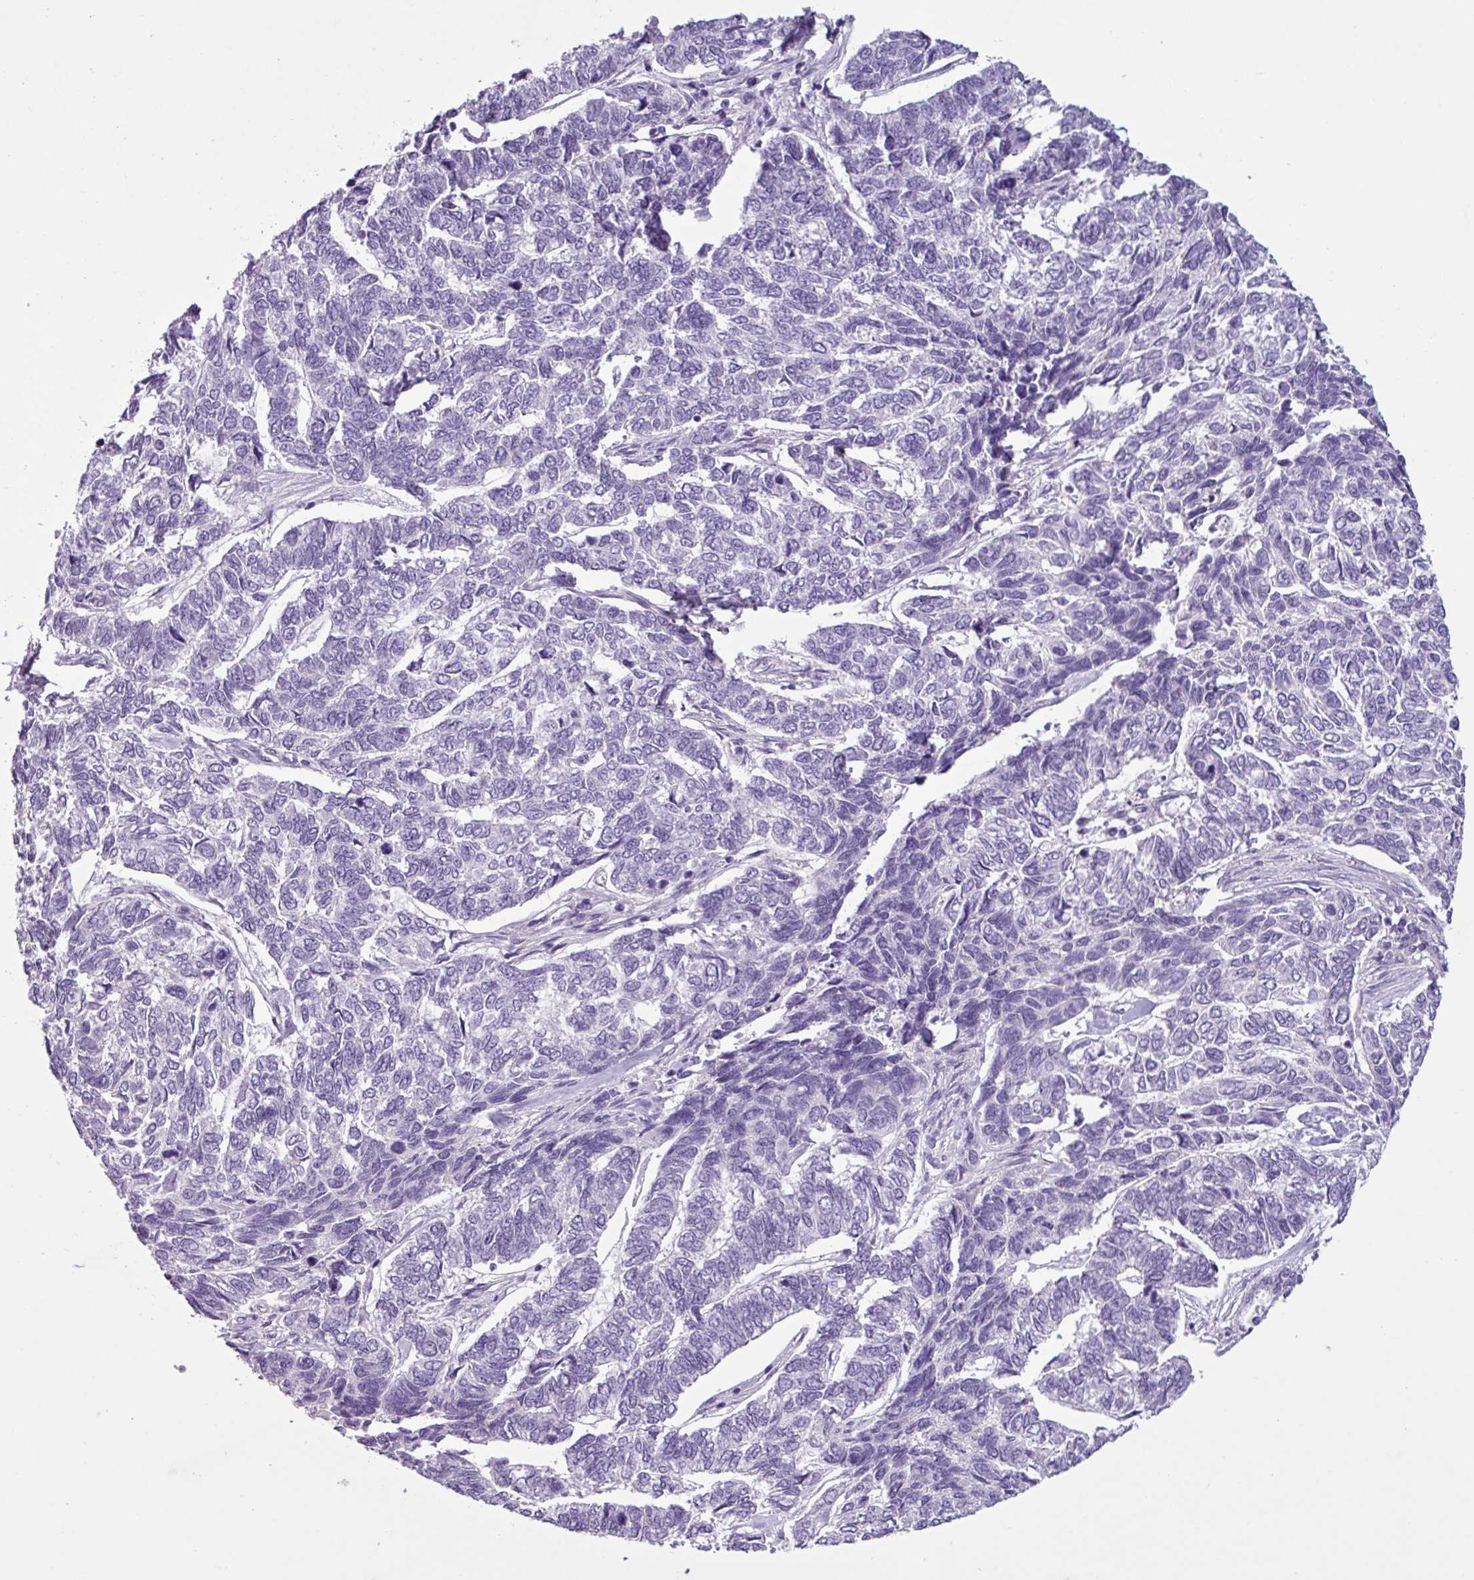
{"staining": {"intensity": "negative", "quantity": "none", "location": "none"}, "tissue": "skin cancer", "cell_type": "Tumor cells", "image_type": "cancer", "snomed": [{"axis": "morphology", "description": "Basal cell carcinoma"}, {"axis": "topography", "description": "Skin"}], "caption": "There is no significant positivity in tumor cells of skin cancer (basal cell carcinoma).", "gene": "C9orf24", "patient": {"sex": "female", "age": 65}}